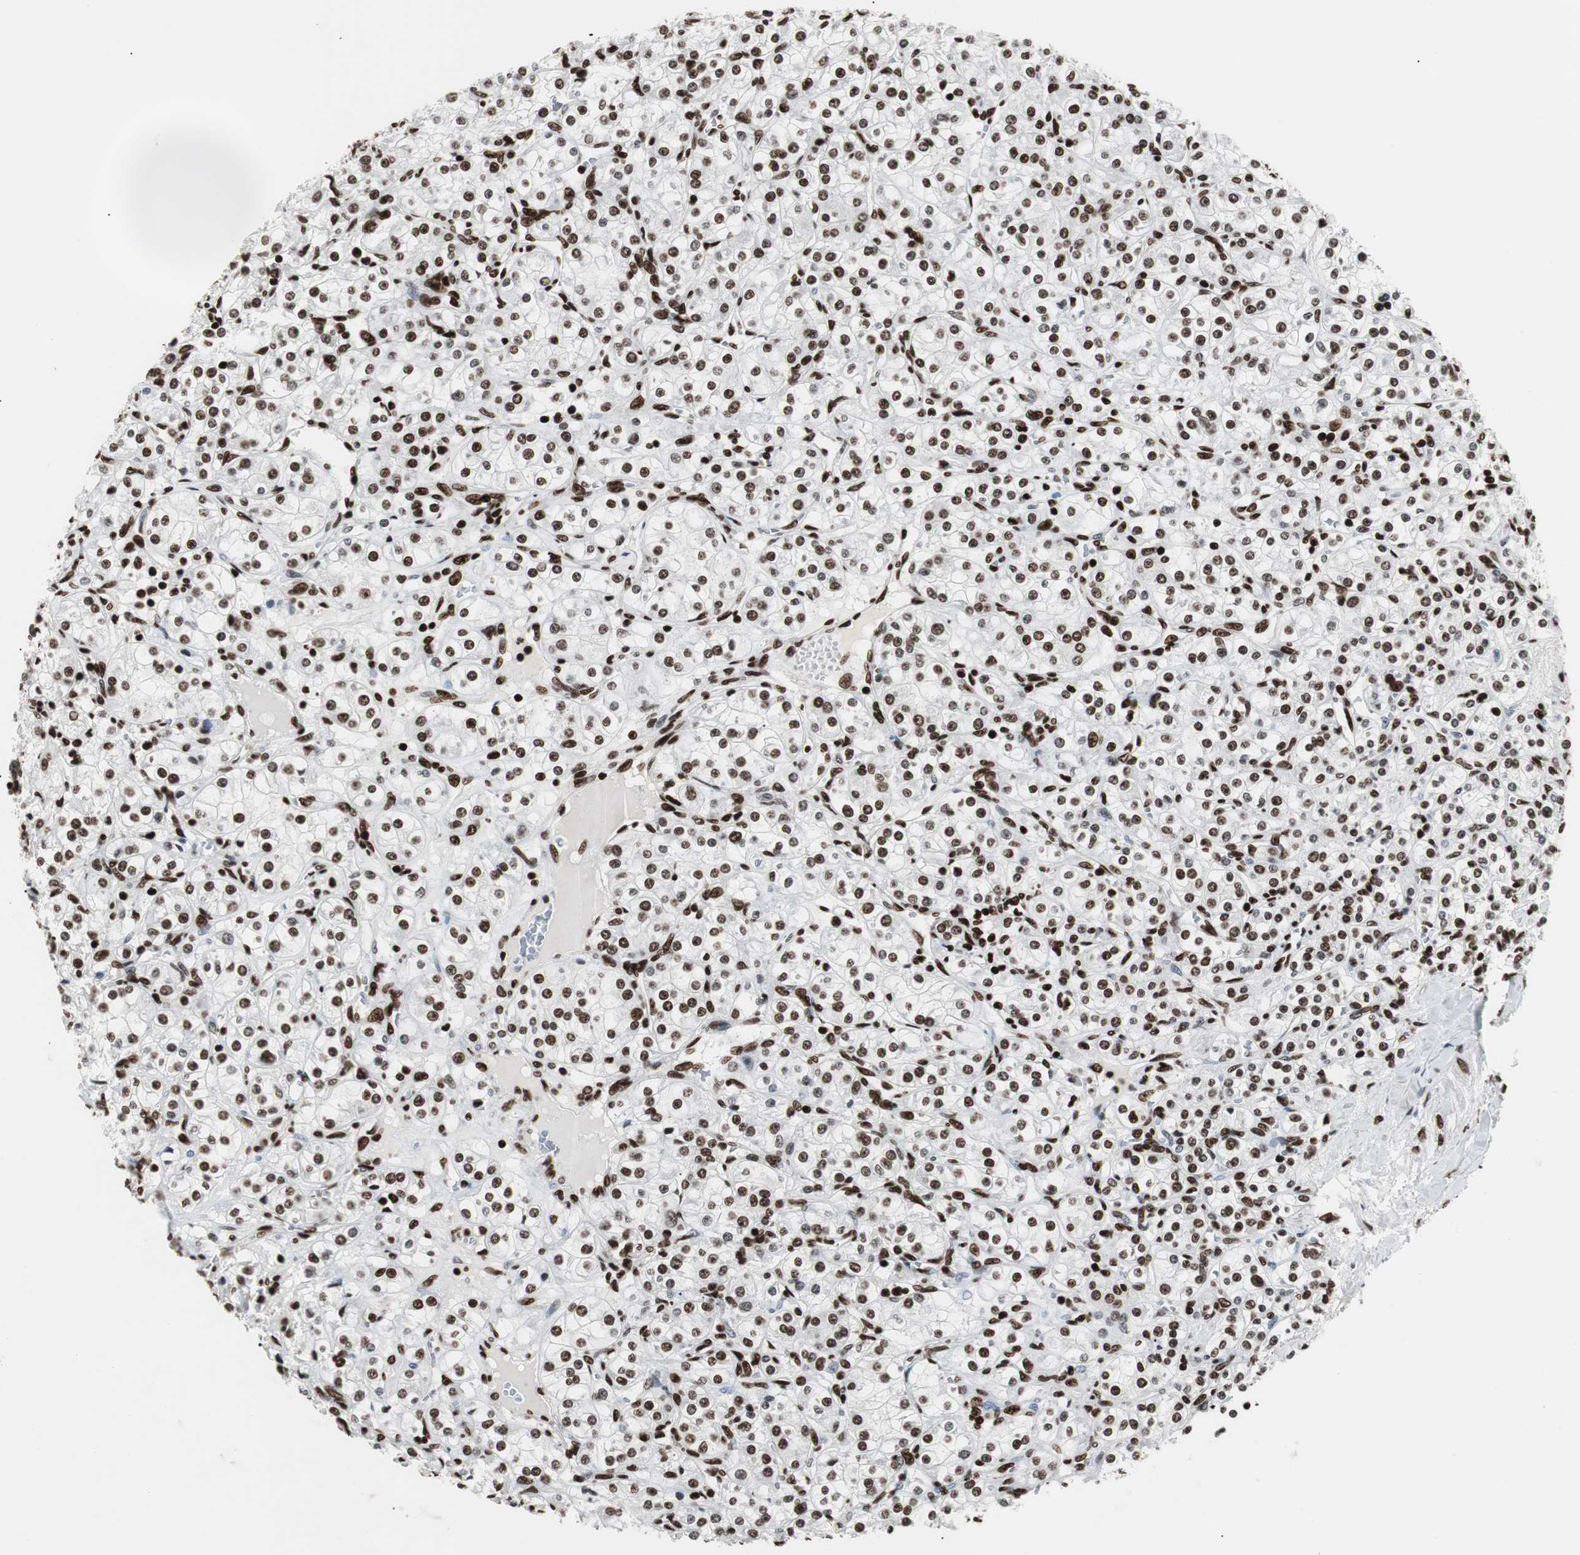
{"staining": {"intensity": "strong", "quantity": ">75%", "location": "nuclear"}, "tissue": "renal cancer", "cell_type": "Tumor cells", "image_type": "cancer", "snomed": [{"axis": "morphology", "description": "Adenocarcinoma, NOS"}, {"axis": "topography", "description": "Kidney"}], "caption": "The immunohistochemical stain shows strong nuclear expression in tumor cells of renal adenocarcinoma tissue.", "gene": "MTA2", "patient": {"sex": "male", "age": 77}}